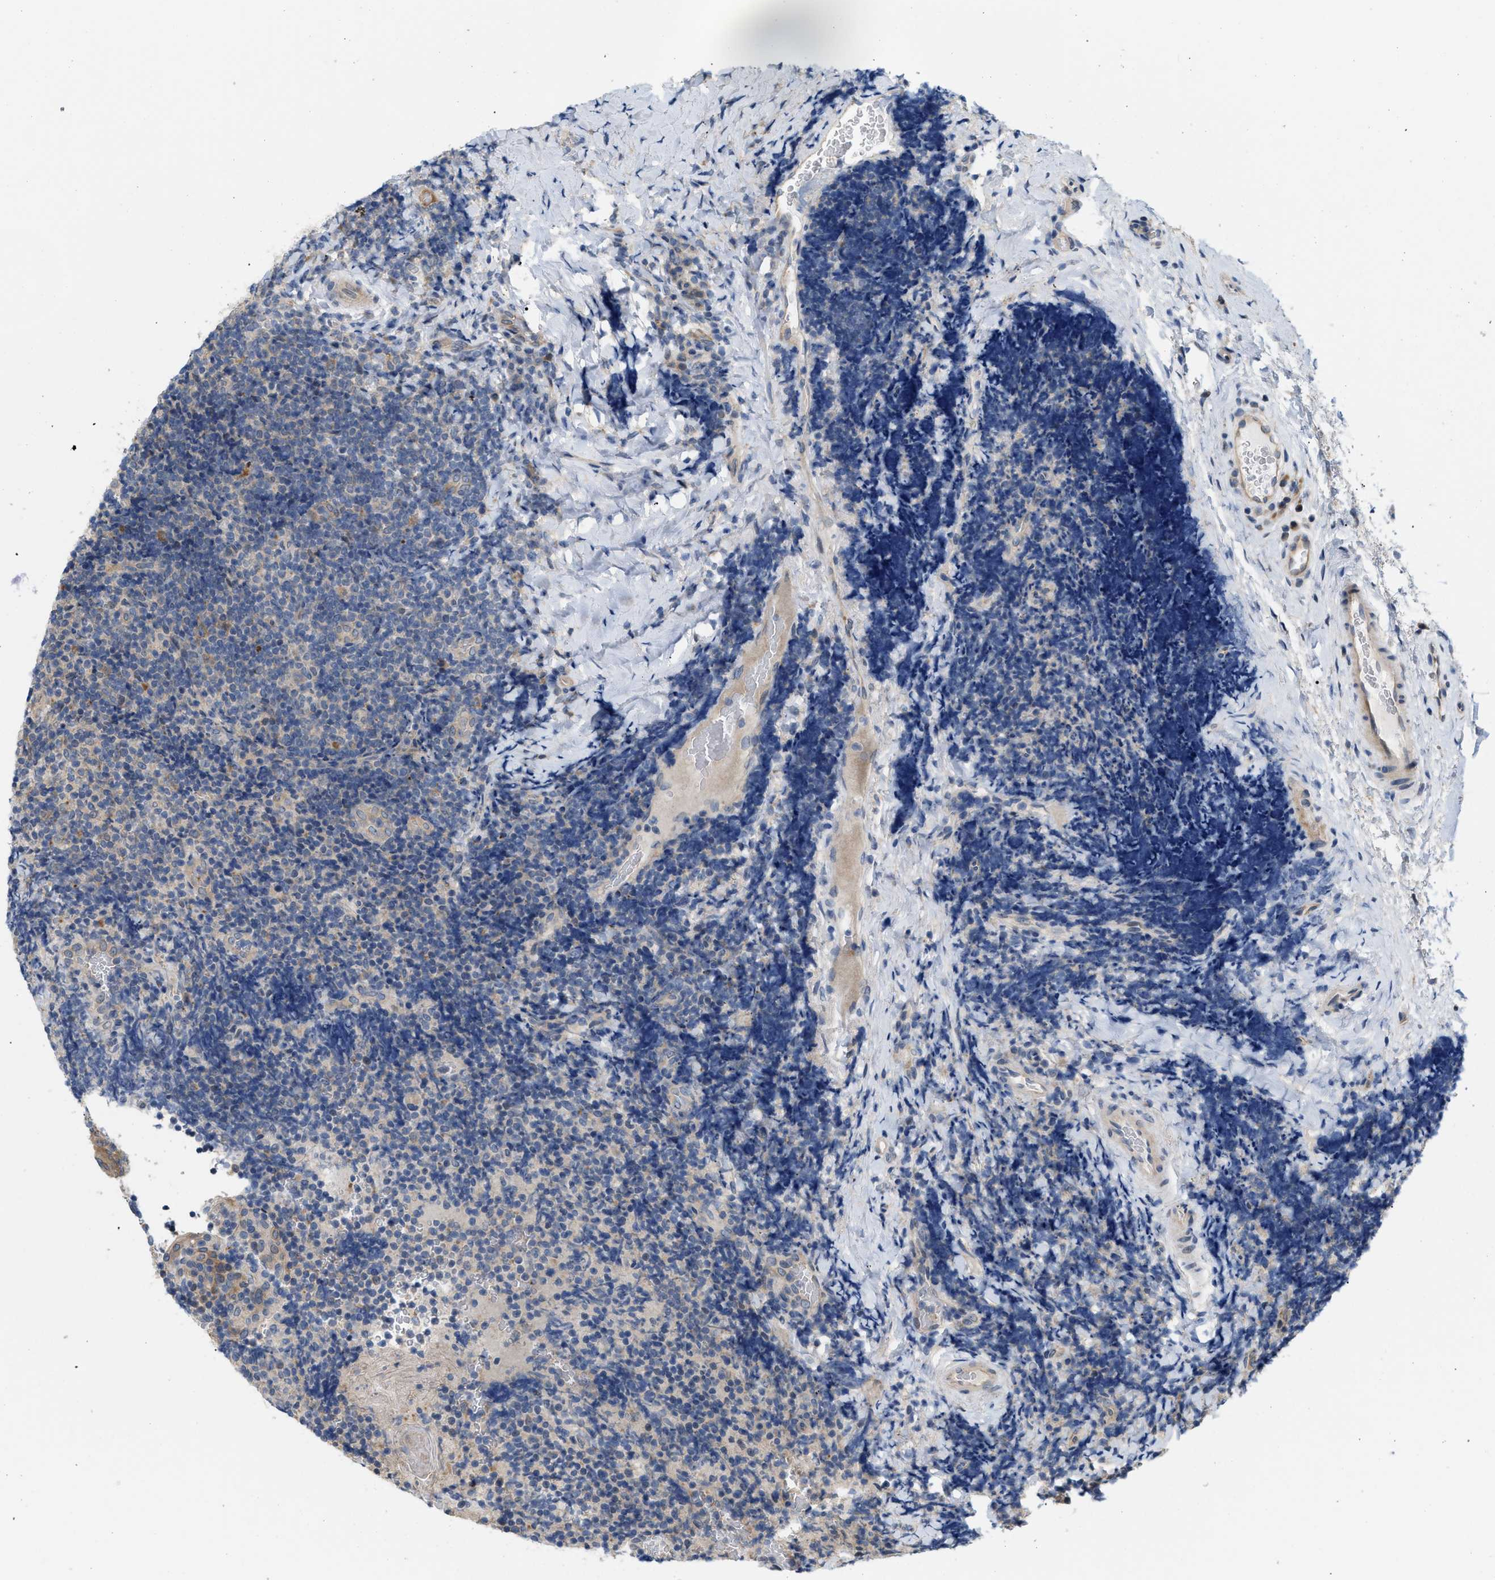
{"staining": {"intensity": "weak", "quantity": "<25%", "location": "cytoplasmic/membranous"}, "tissue": "lymphoma", "cell_type": "Tumor cells", "image_type": "cancer", "snomed": [{"axis": "morphology", "description": "Malignant lymphoma, non-Hodgkin's type, High grade"}, {"axis": "topography", "description": "Tonsil"}], "caption": "The micrograph reveals no staining of tumor cells in lymphoma.", "gene": "CSNK1A1", "patient": {"sex": "female", "age": 36}}